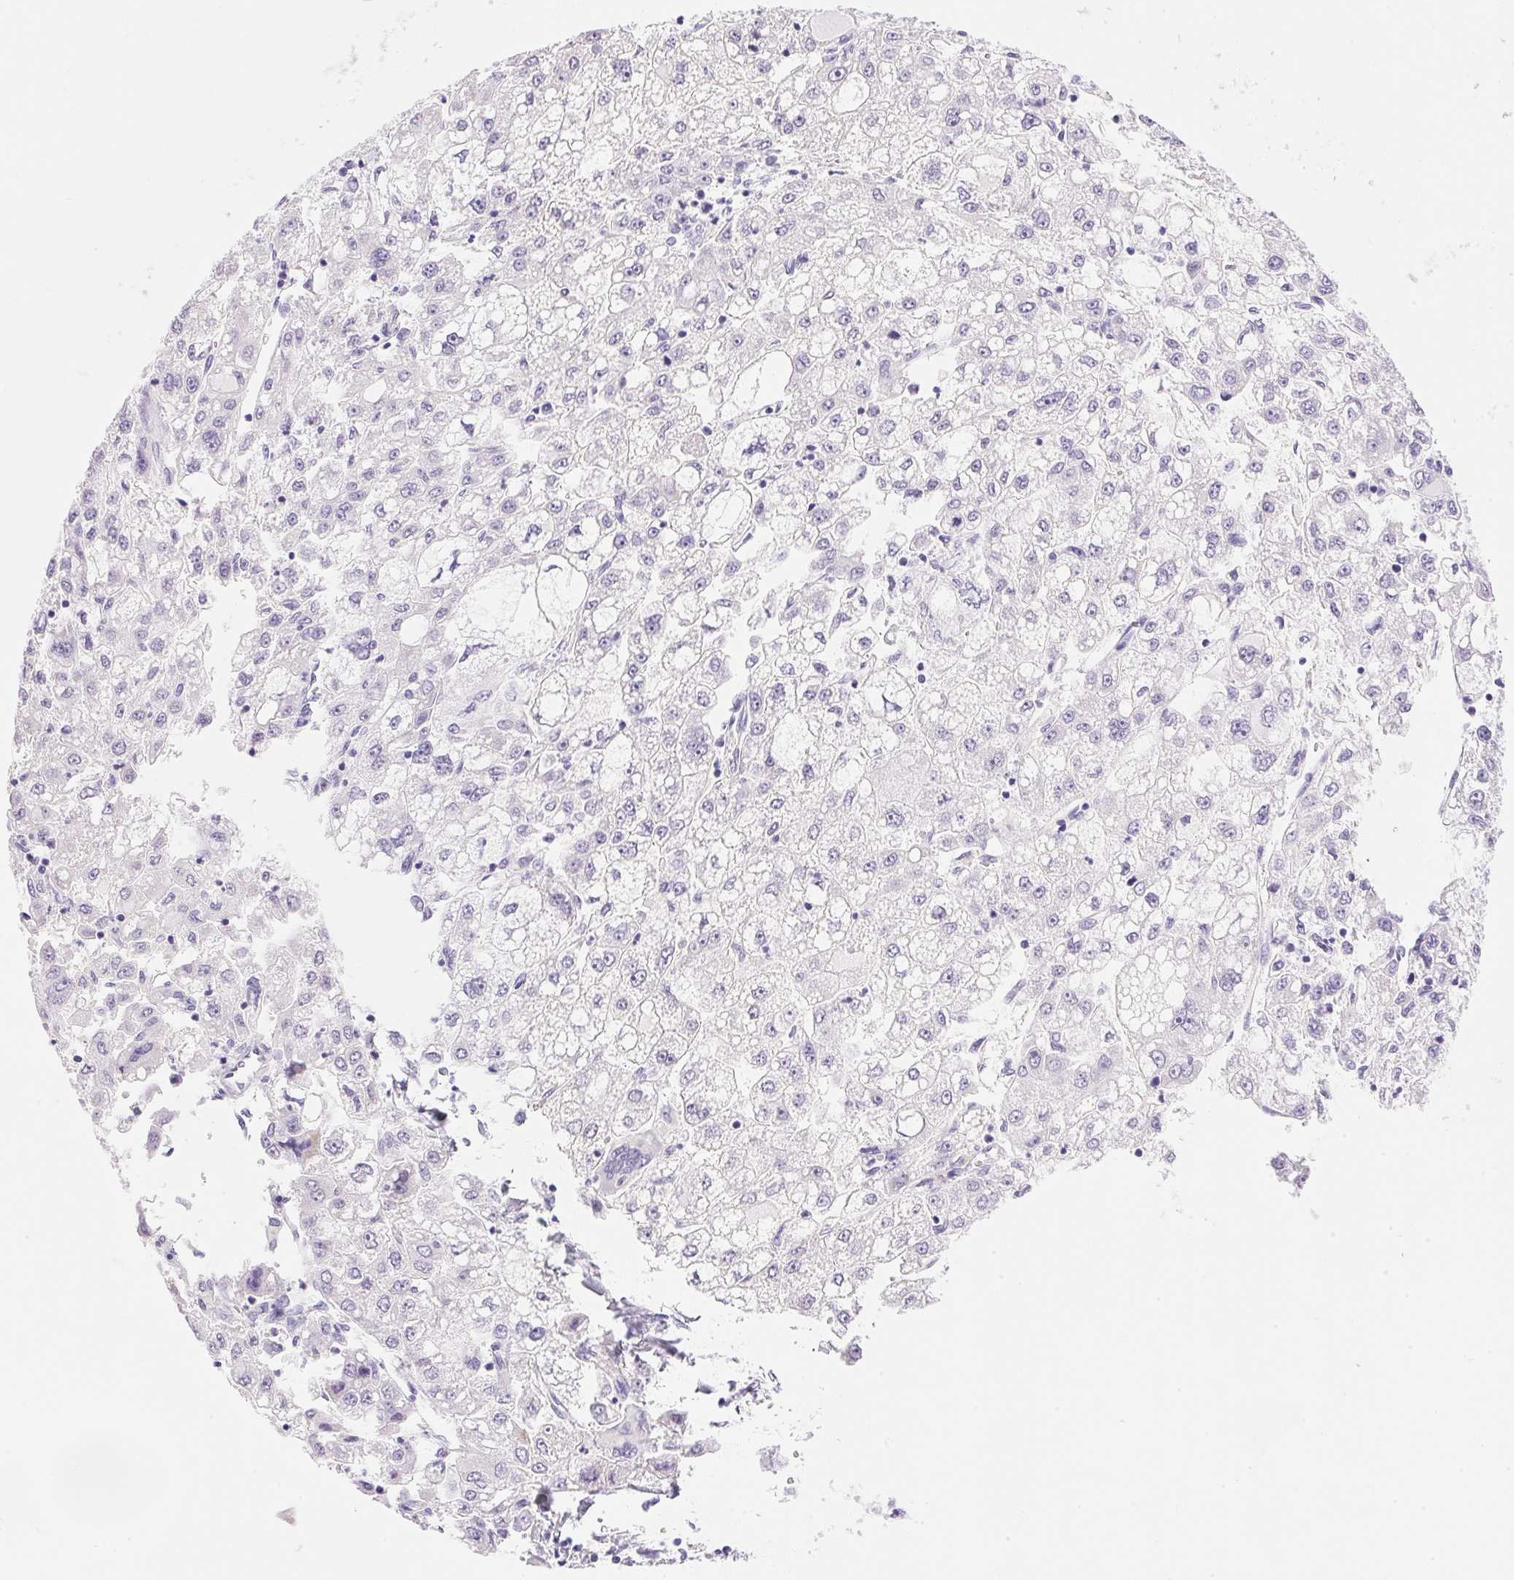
{"staining": {"intensity": "negative", "quantity": "none", "location": "none"}, "tissue": "liver cancer", "cell_type": "Tumor cells", "image_type": "cancer", "snomed": [{"axis": "morphology", "description": "Carcinoma, Hepatocellular, NOS"}, {"axis": "topography", "description": "Liver"}], "caption": "Liver cancer (hepatocellular carcinoma) was stained to show a protein in brown. There is no significant staining in tumor cells. (DAB (3,3'-diaminobenzidine) immunohistochemistry (IHC), high magnification).", "gene": "ATP6V0A4", "patient": {"sex": "male", "age": 40}}